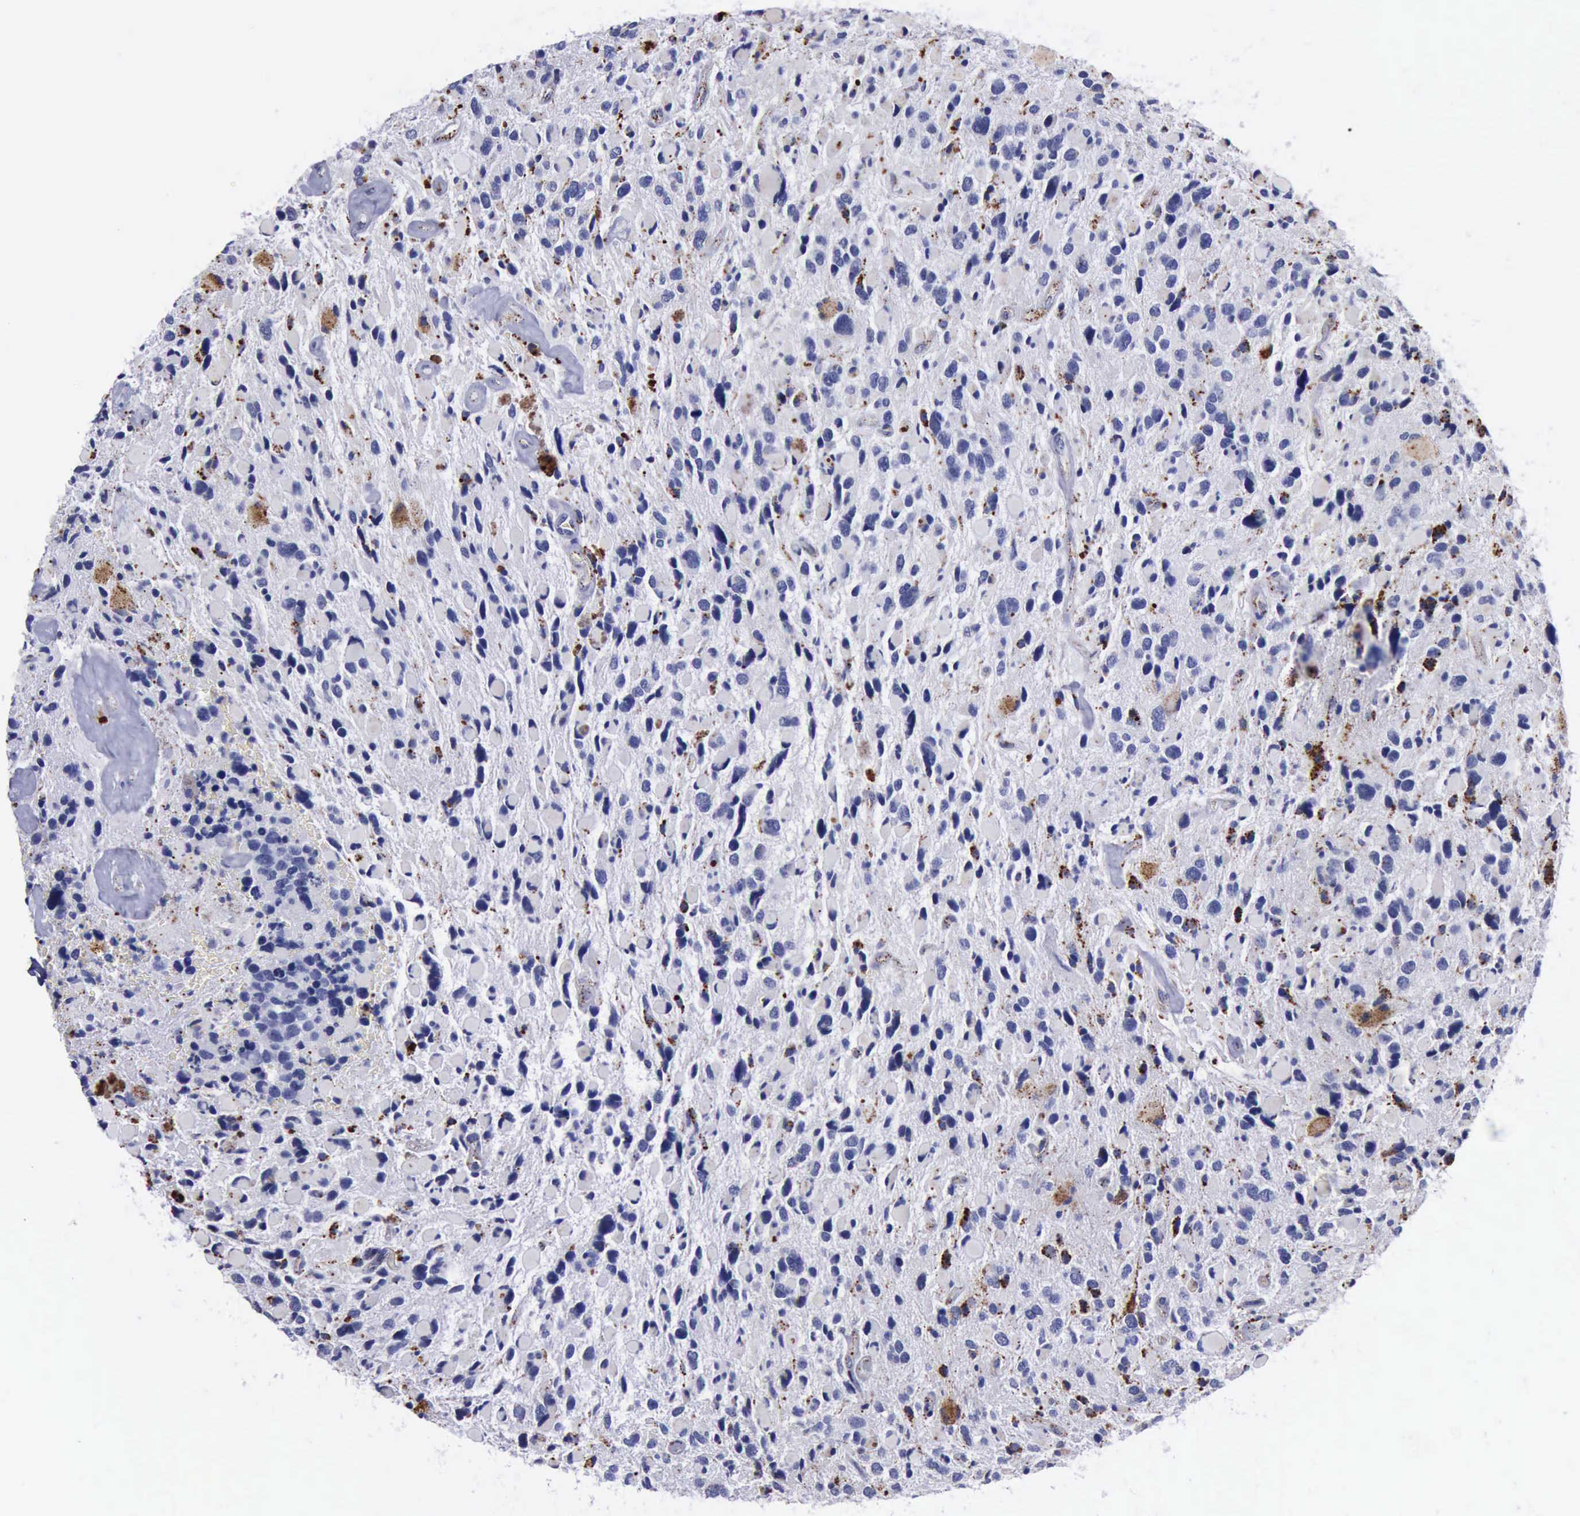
{"staining": {"intensity": "moderate", "quantity": "<25%", "location": "cytoplasmic/membranous"}, "tissue": "glioma", "cell_type": "Tumor cells", "image_type": "cancer", "snomed": [{"axis": "morphology", "description": "Glioma, malignant, High grade"}, {"axis": "topography", "description": "Brain"}], "caption": "The histopathology image demonstrates immunohistochemical staining of glioma. There is moderate cytoplasmic/membranous staining is identified in about <25% of tumor cells.", "gene": "CTSD", "patient": {"sex": "female", "age": 37}}